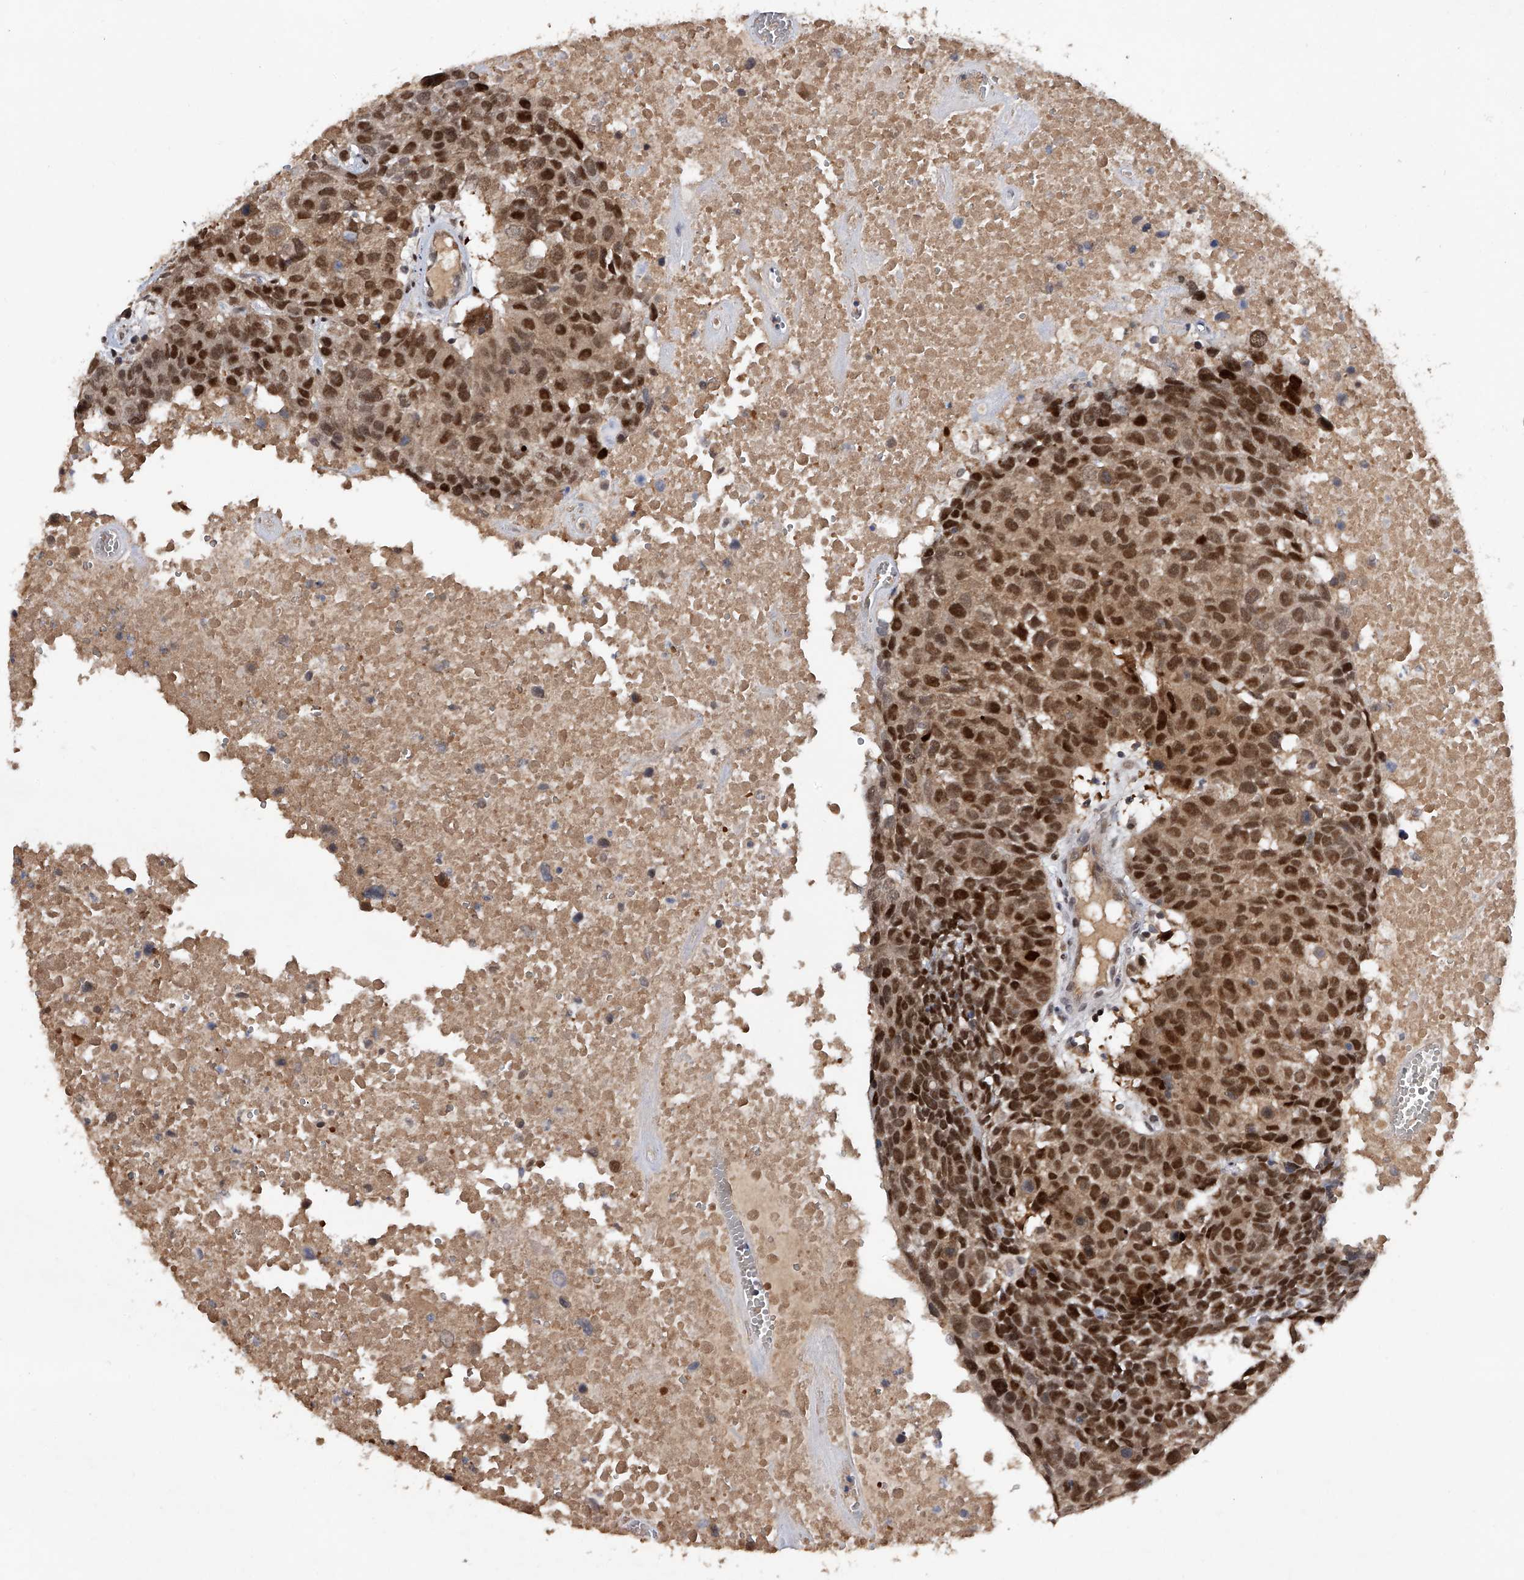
{"staining": {"intensity": "strong", "quantity": ">75%", "location": "nuclear"}, "tissue": "head and neck cancer", "cell_type": "Tumor cells", "image_type": "cancer", "snomed": [{"axis": "morphology", "description": "Squamous cell carcinoma, NOS"}, {"axis": "topography", "description": "Head-Neck"}], "caption": "A brown stain highlights strong nuclear expression of a protein in head and neck squamous cell carcinoma tumor cells.", "gene": "RWDD2A", "patient": {"sex": "male", "age": 66}}